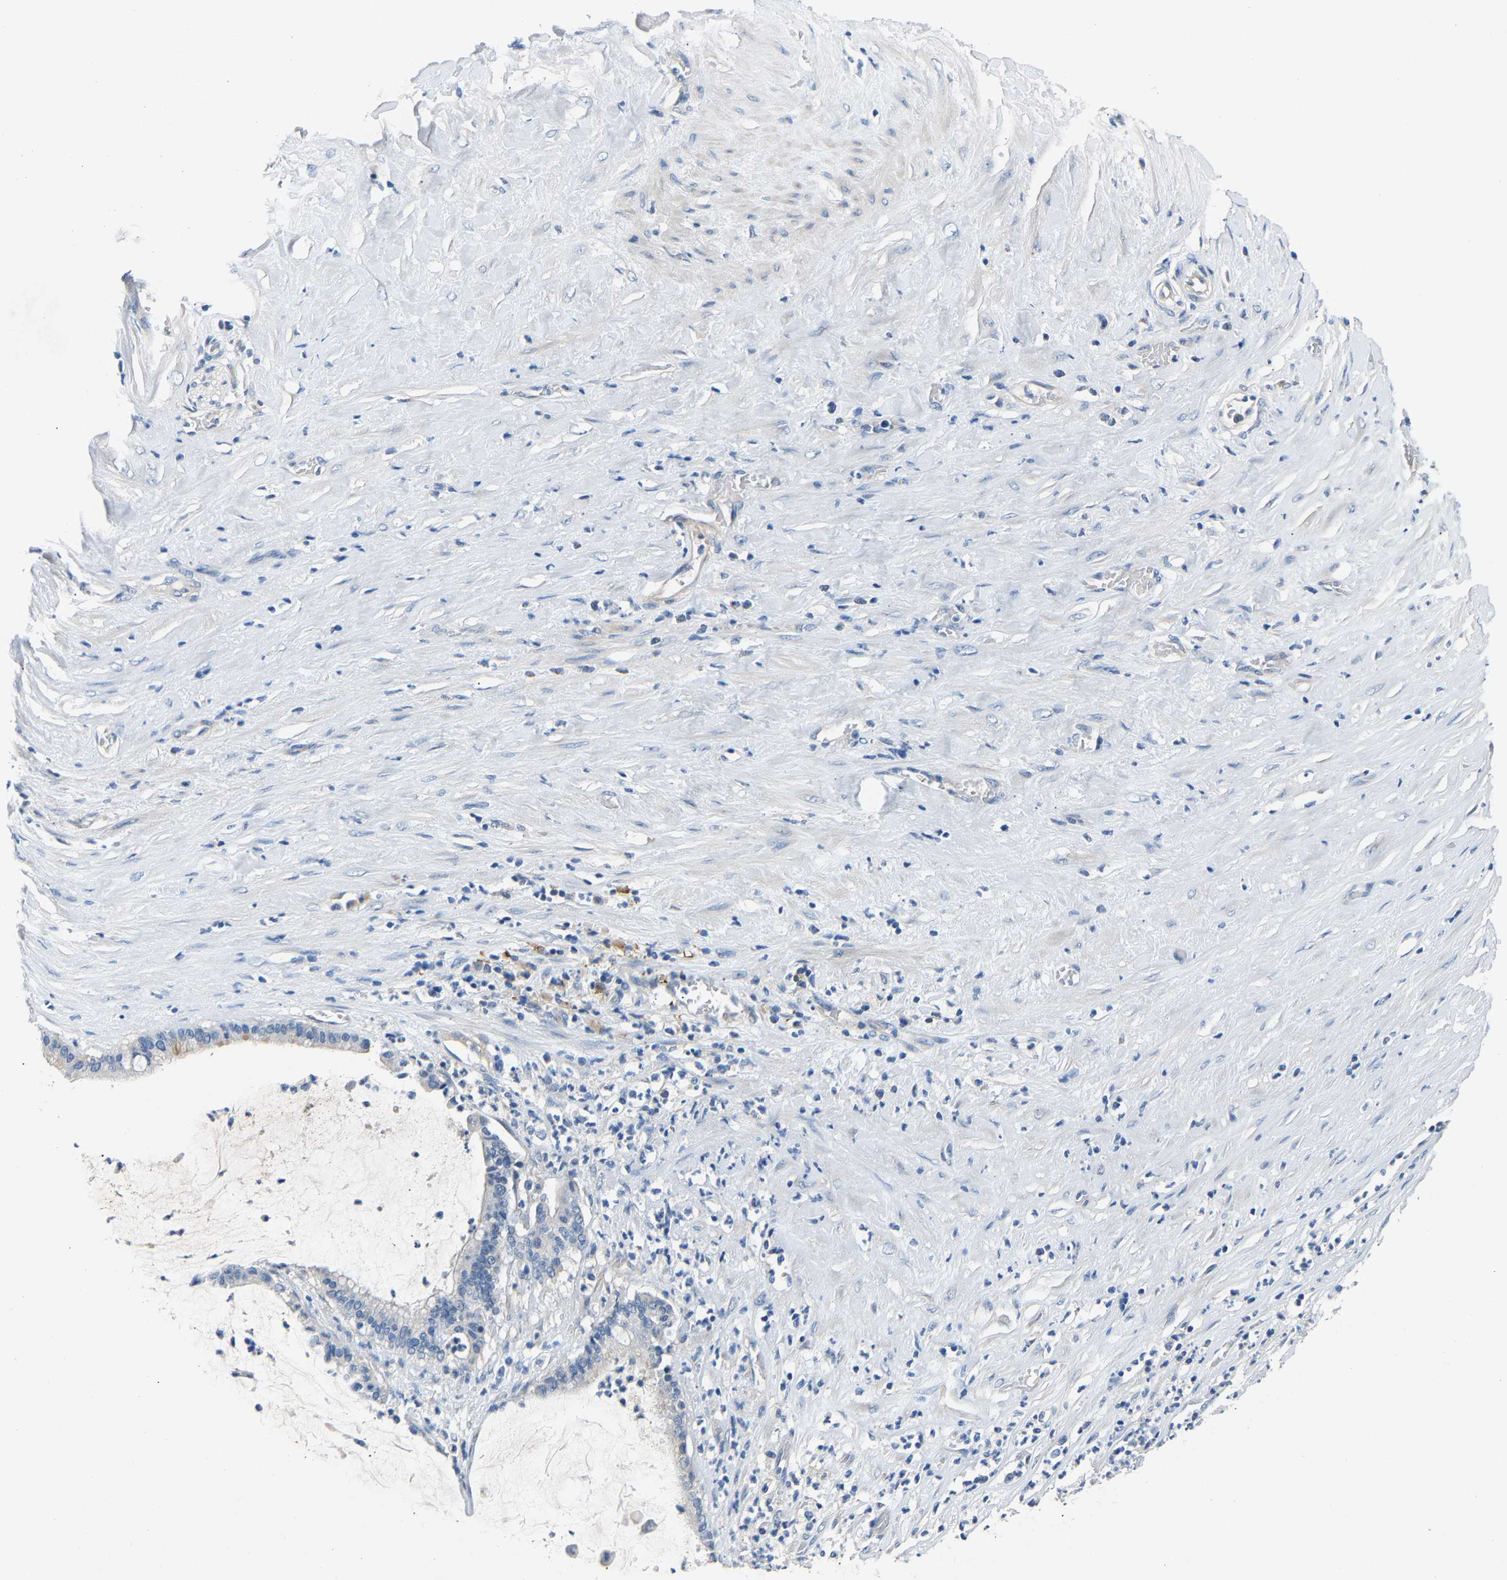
{"staining": {"intensity": "negative", "quantity": "none", "location": "none"}, "tissue": "pancreatic cancer", "cell_type": "Tumor cells", "image_type": "cancer", "snomed": [{"axis": "morphology", "description": "Adenocarcinoma, NOS"}, {"axis": "topography", "description": "Pancreas"}], "caption": "An image of human pancreatic adenocarcinoma is negative for staining in tumor cells. Nuclei are stained in blue.", "gene": "DNAAF5", "patient": {"sex": "male", "age": 41}}